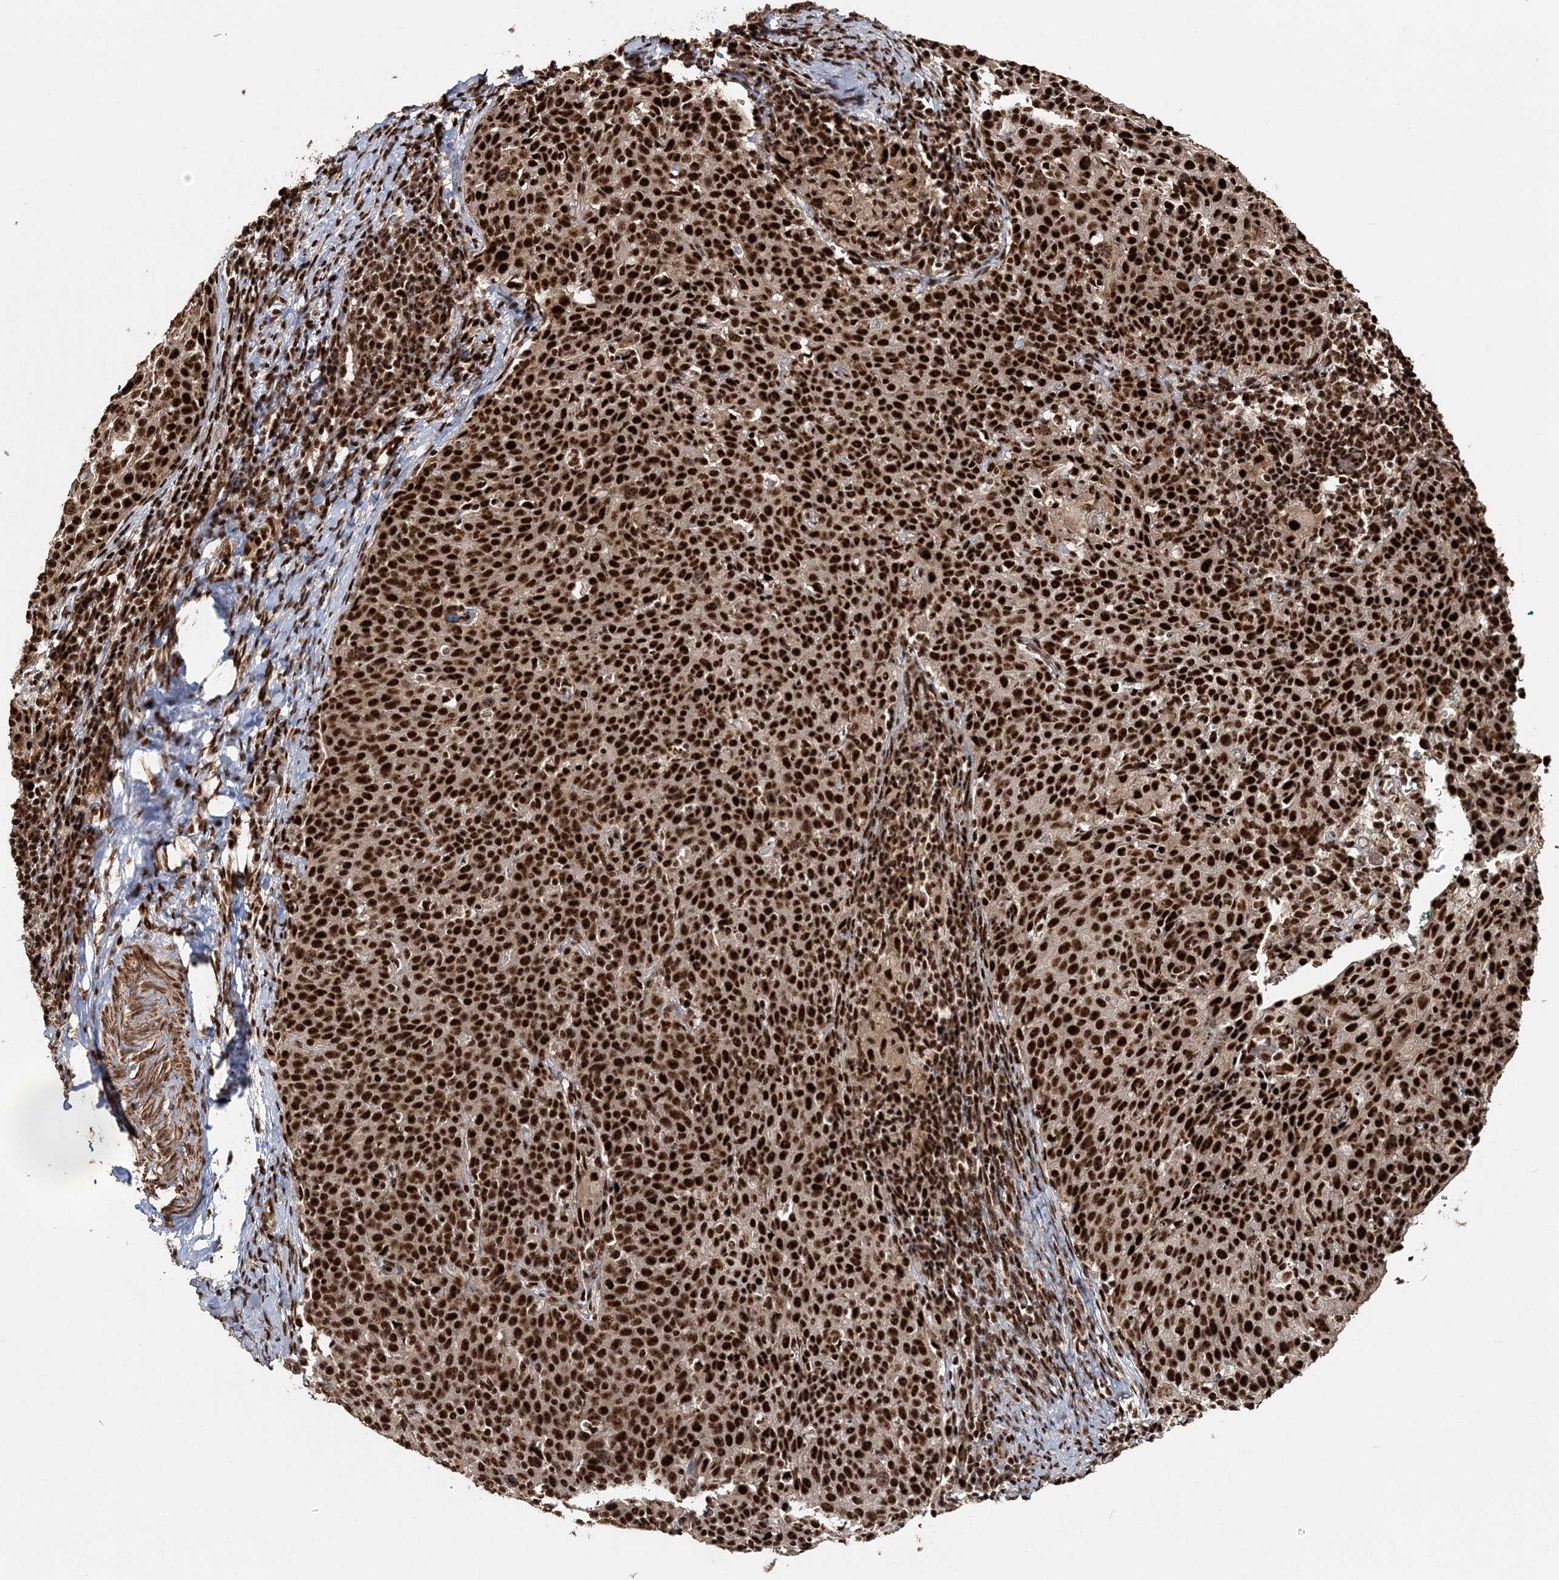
{"staining": {"intensity": "strong", "quantity": ">75%", "location": "nuclear"}, "tissue": "cervical cancer", "cell_type": "Tumor cells", "image_type": "cancer", "snomed": [{"axis": "morphology", "description": "Squamous cell carcinoma, NOS"}, {"axis": "topography", "description": "Cervix"}], "caption": "Immunohistochemical staining of squamous cell carcinoma (cervical) demonstrates high levels of strong nuclear staining in approximately >75% of tumor cells.", "gene": "EXOSC8", "patient": {"sex": "female", "age": 38}}